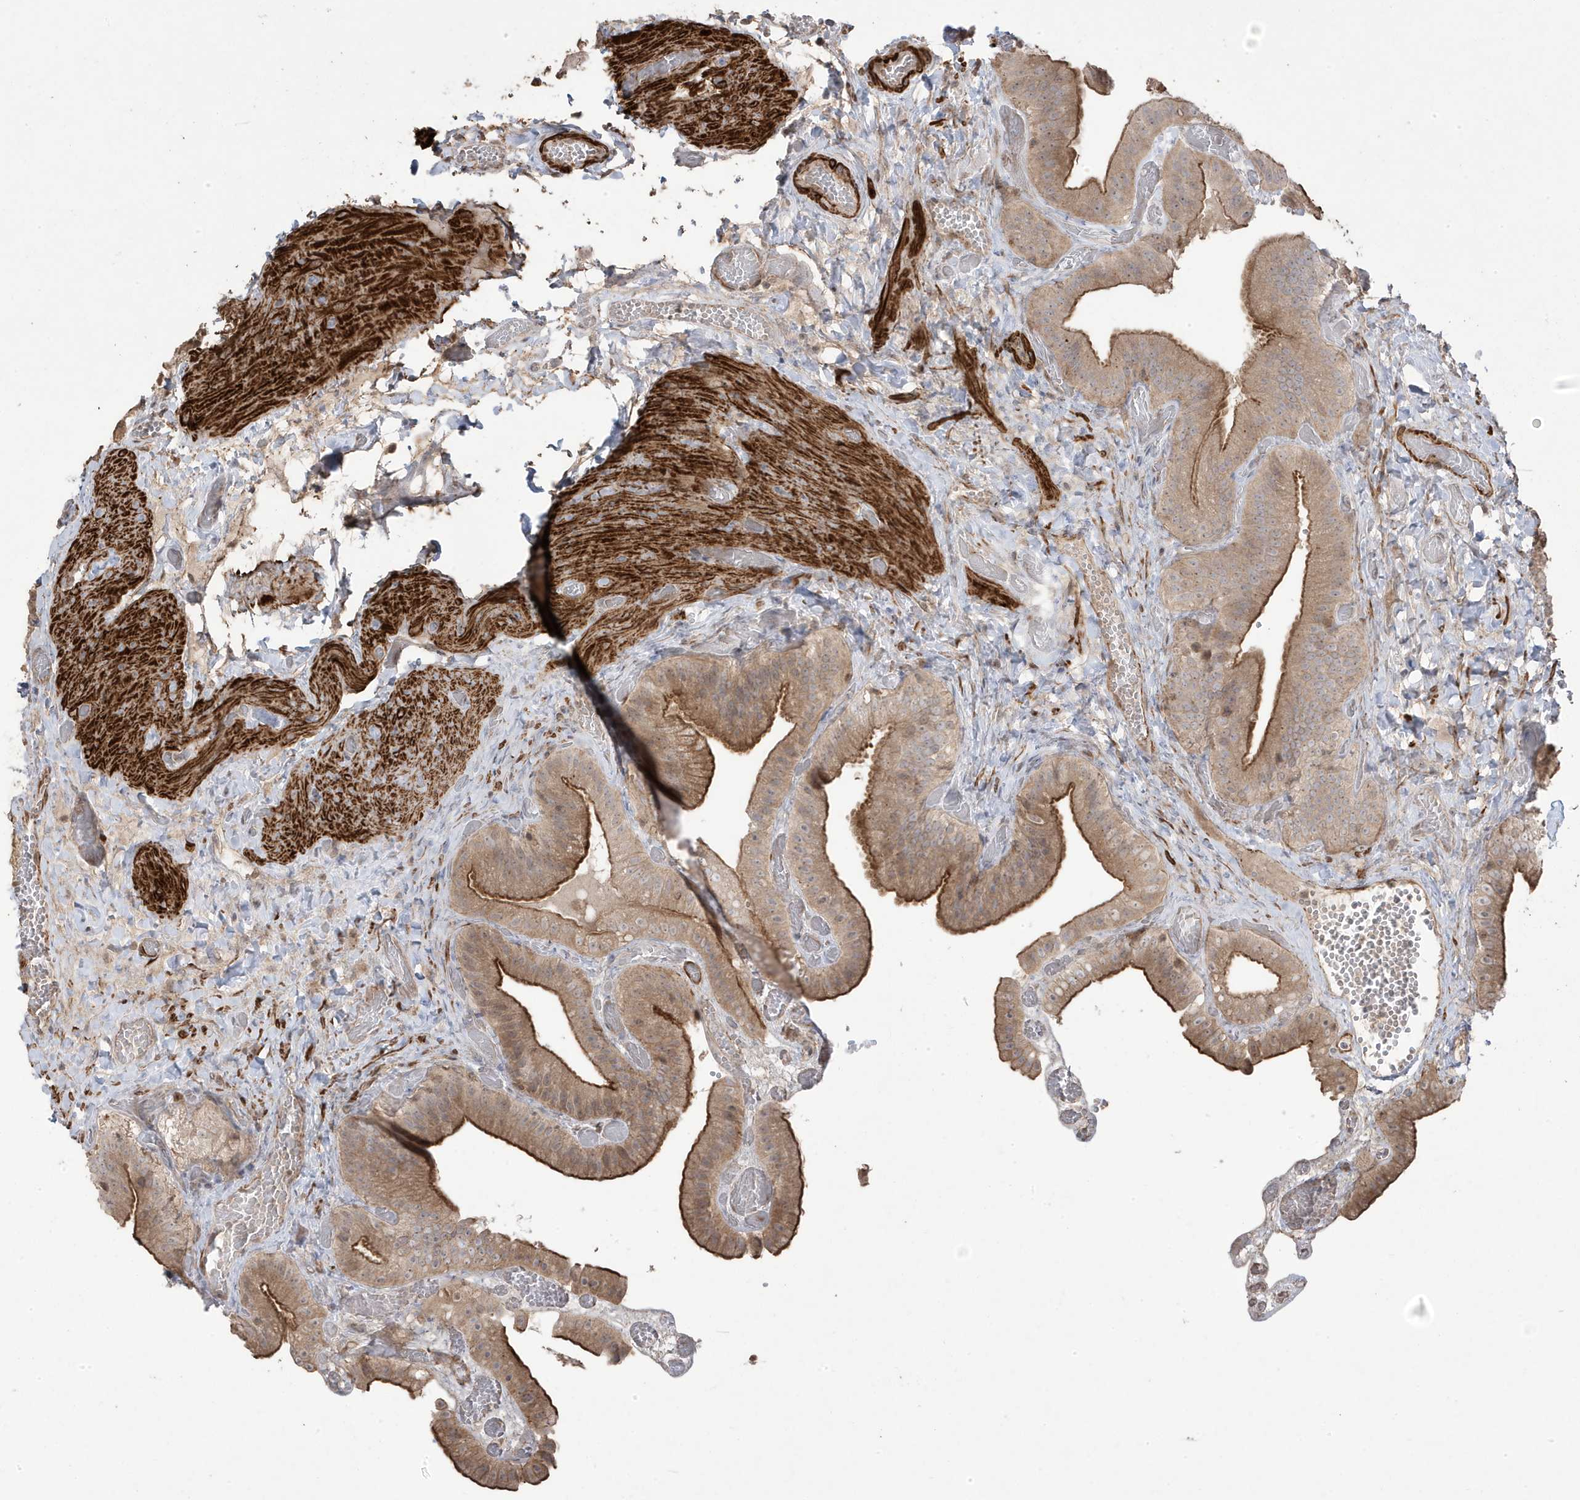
{"staining": {"intensity": "moderate", "quantity": "25%-75%", "location": "cytoplasmic/membranous"}, "tissue": "gallbladder", "cell_type": "Glandular cells", "image_type": "normal", "snomed": [{"axis": "morphology", "description": "Normal tissue, NOS"}, {"axis": "topography", "description": "Gallbladder"}], "caption": "Immunohistochemical staining of unremarkable human gallbladder demonstrates medium levels of moderate cytoplasmic/membranous staining in approximately 25%-75% of glandular cells.", "gene": "CETN3", "patient": {"sex": "female", "age": 64}}